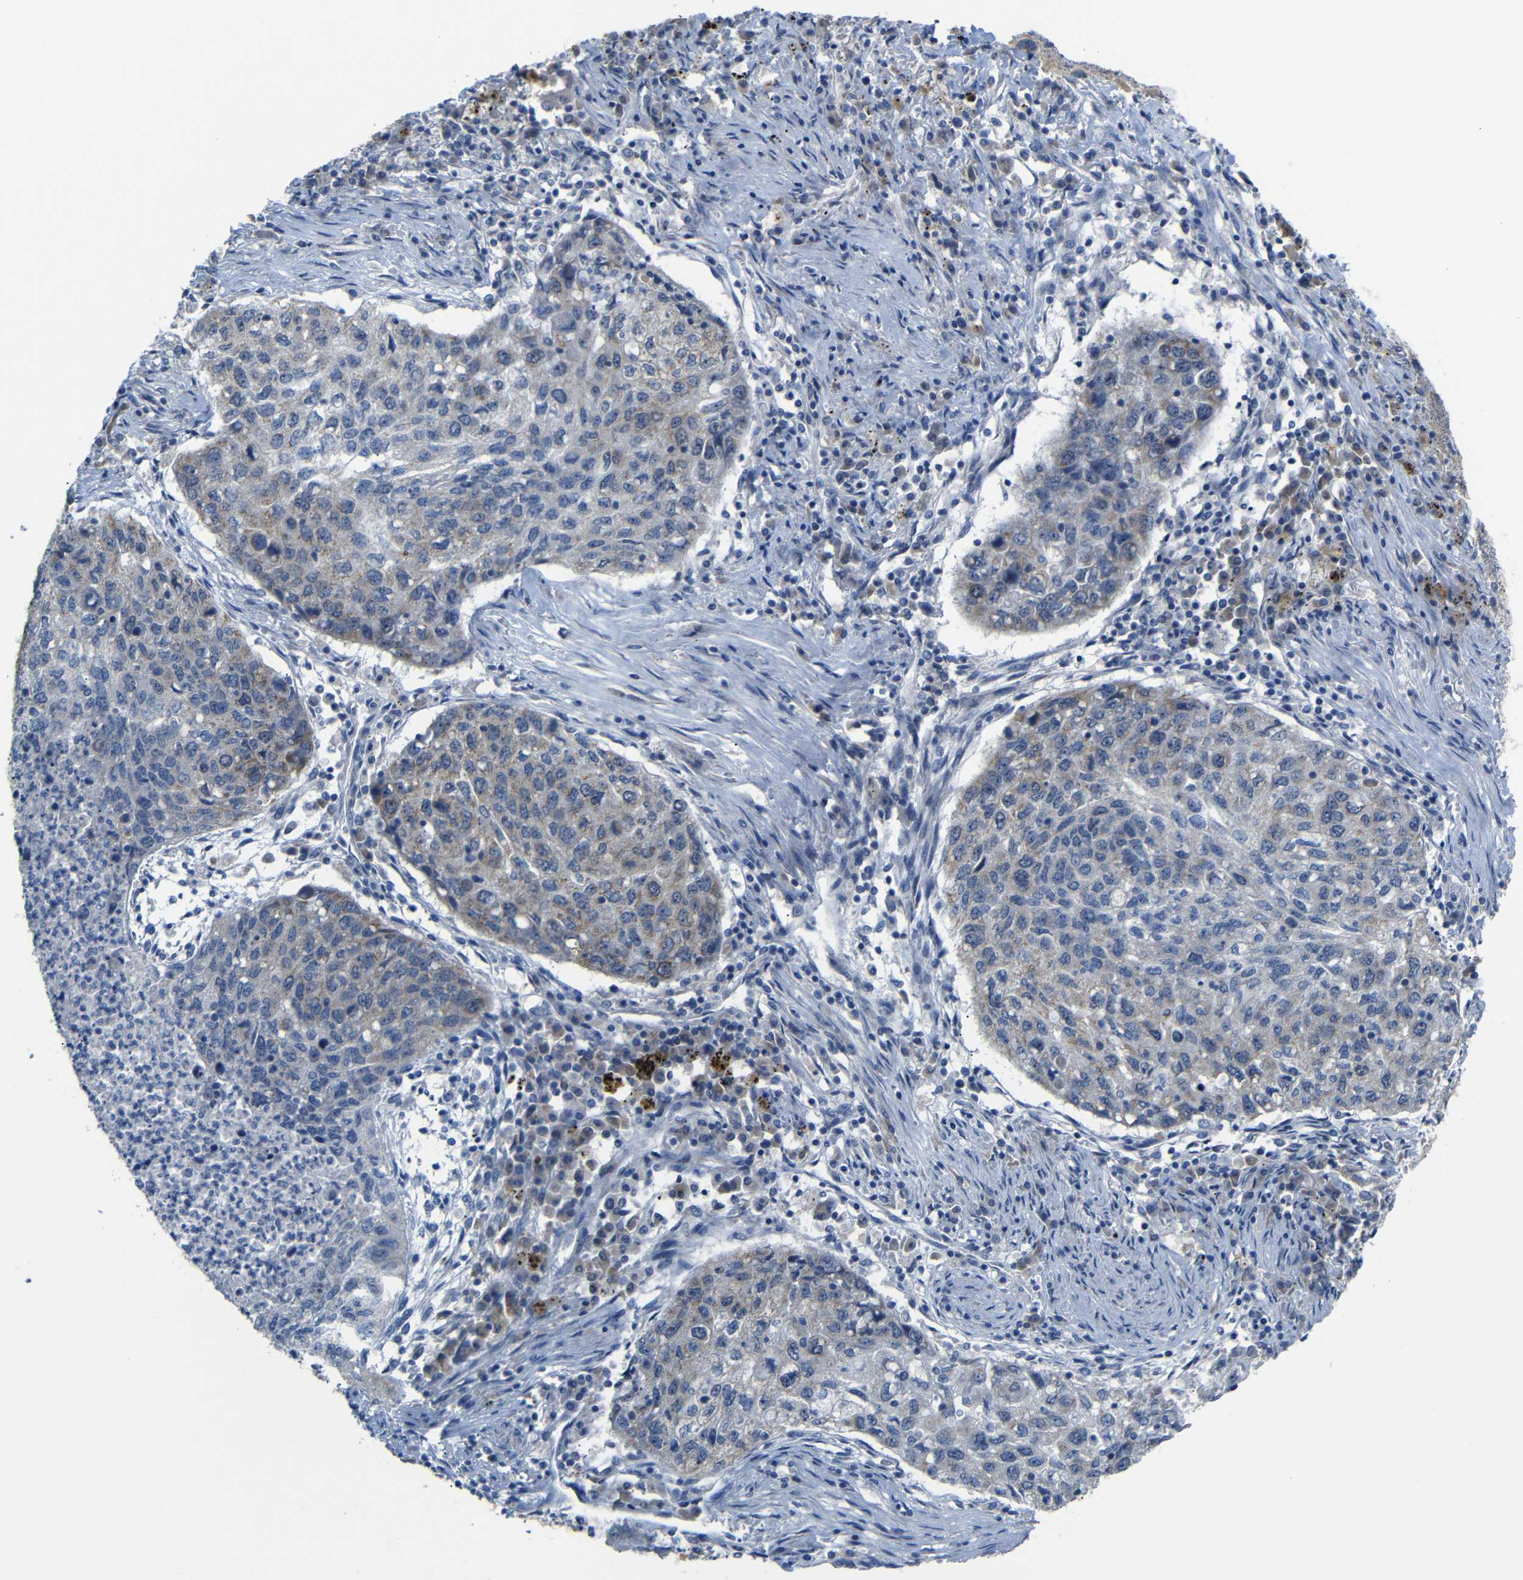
{"staining": {"intensity": "weak", "quantity": "25%-75%", "location": "cytoplasmic/membranous"}, "tissue": "lung cancer", "cell_type": "Tumor cells", "image_type": "cancer", "snomed": [{"axis": "morphology", "description": "Squamous cell carcinoma, NOS"}, {"axis": "topography", "description": "Lung"}], "caption": "Immunohistochemical staining of human lung squamous cell carcinoma shows weak cytoplasmic/membranous protein staining in about 25%-75% of tumor cells.", "gene": "TBC1D32", "patient": {"sex": "female", "age": 63}}